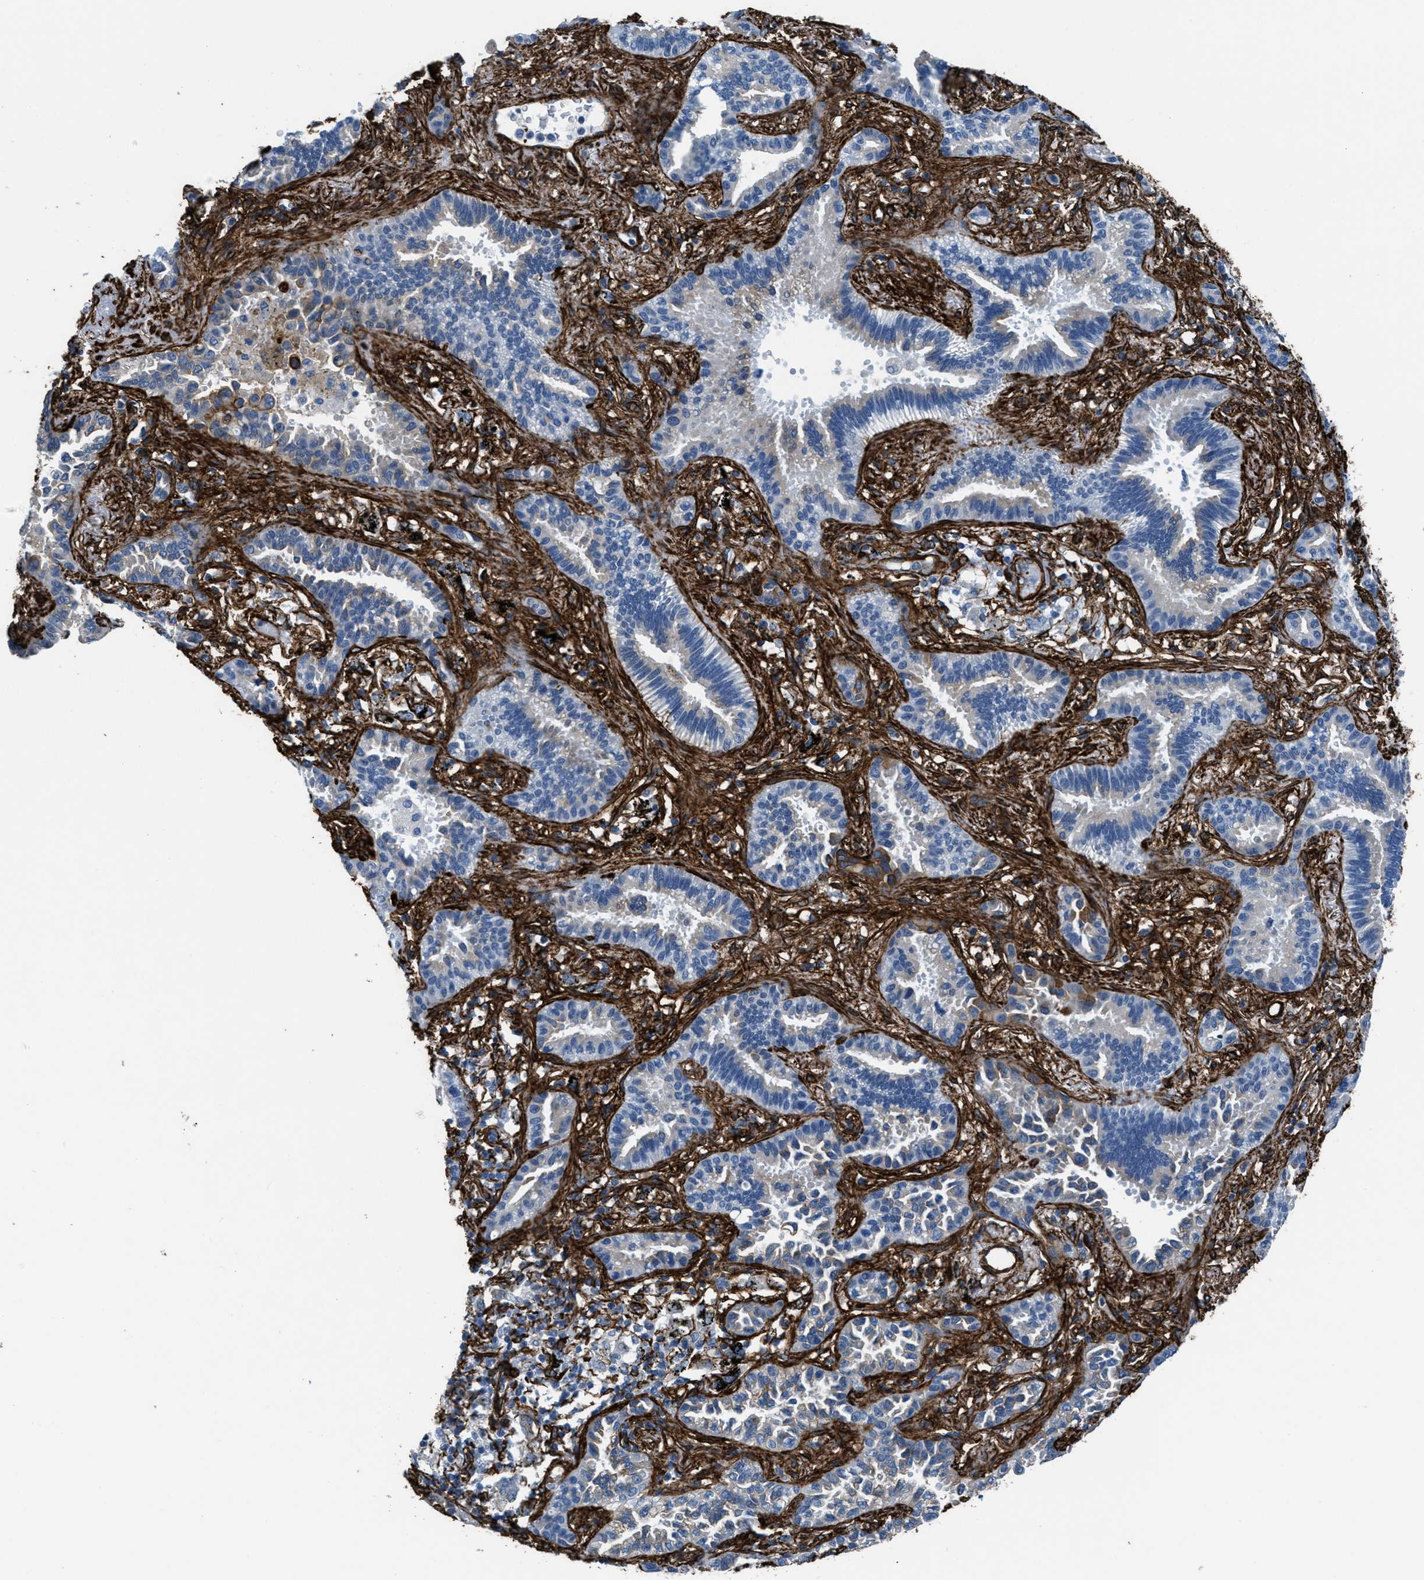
{"staining": {"intensity": "negative", "quantity": "none", "location": "none"}, "tissue": "lung cancer", "cell_type": "Tumor cells", "image_type": "cancer", "snomed": [{"axis": "morphology", "description": "Adenocarcinoma, NOS"}, {"axis": "topography", "description": "Lung"}], "caption": "Immunohistochemical staining of human lung cancer displays no significant positivity in tumor cells.", "gene": "CALD1", "patient": {"sex": "male", "age": 59}}